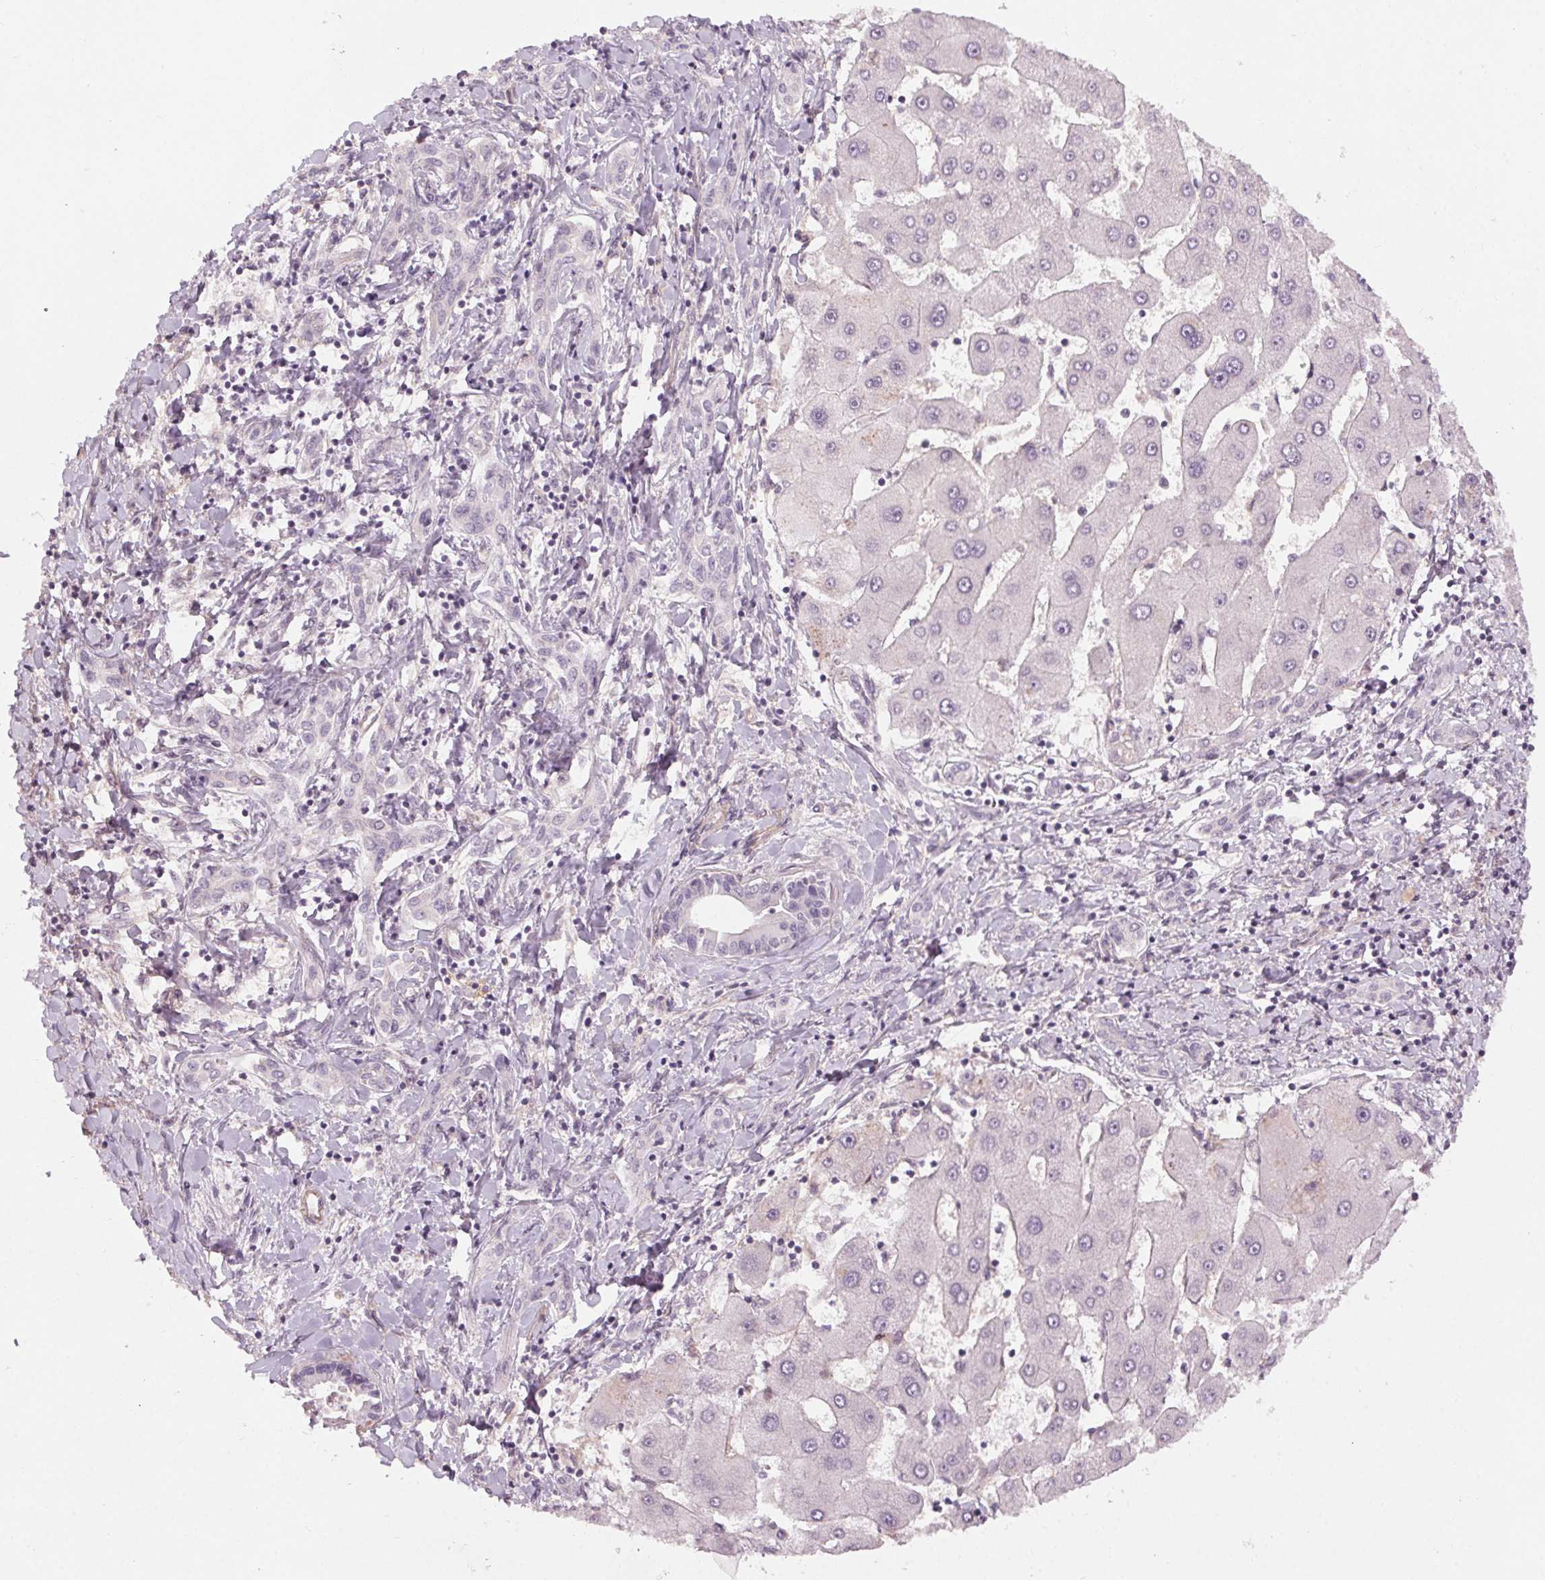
{"staining": {"intensity": "negative", "quantity": "none", "location": "none"}, "tissue": "liver cancer", "cell_type": "Tumor cells", "image_type": "cancer", "snomed": [{"axis": "morphology", "description": "Cholangiocarcinoma"}, {"axis": "topography", "description": "Liver"}], "caption": "The image reveals no staining of tumor cells in liver cancer (cholangiocarcinoma).", "gene": "CCSER1", "patient": {"sex": "male", "age": 66}}